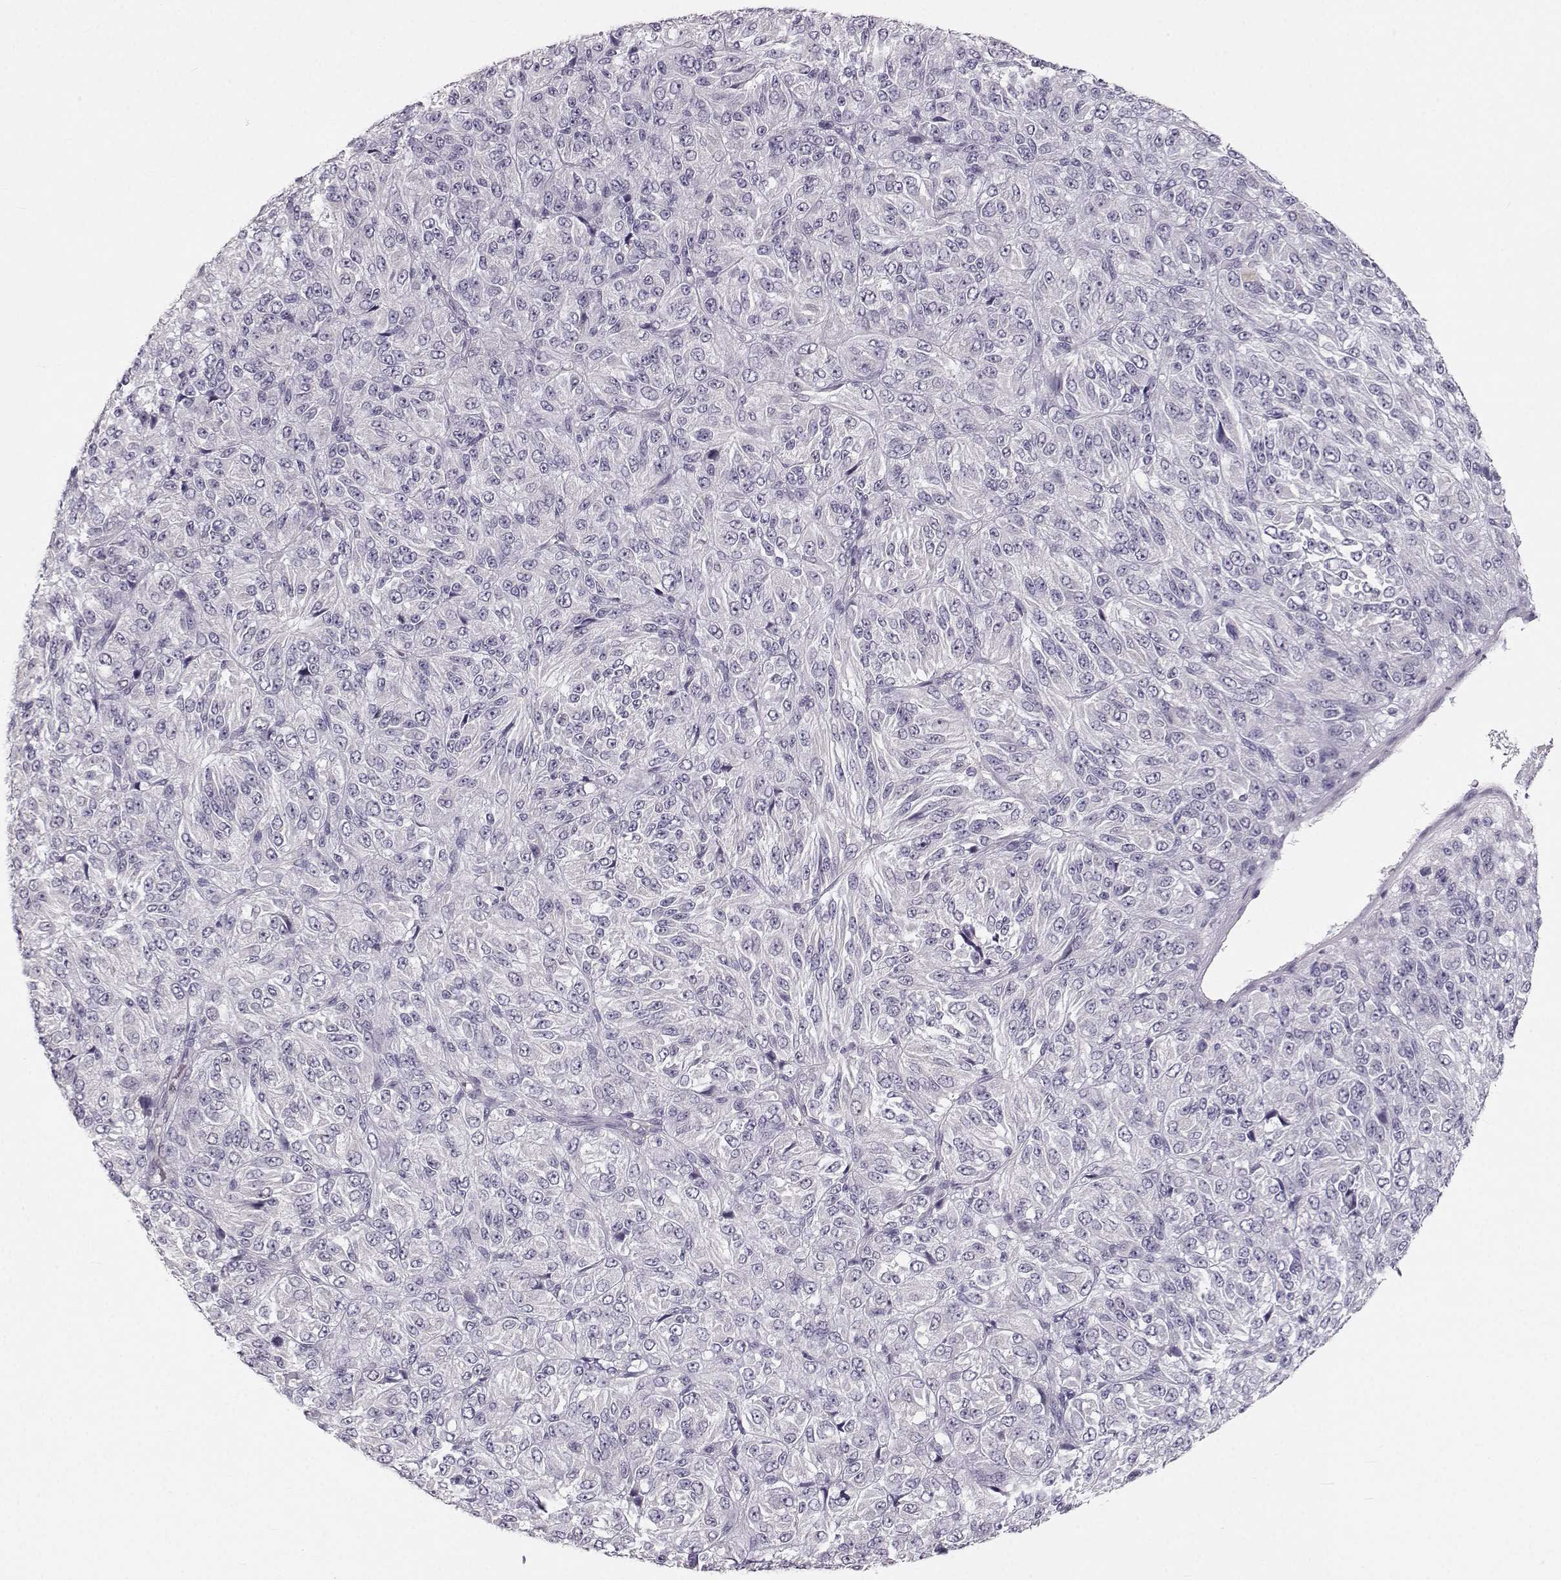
{"staining": {"intensity": "negative", "quantity": "none", "location": "none"}, "tissue": "melanoma", "cell_type": "Tumor cells", "image_type": "cancer", "snomed": [{"axis": "morphology", "description": "Malignant melanoma, Metastatic site"}, {"axis": "topography", "description": "Brain"}], "caption": "DAB immunohistochemical staining of human malignant melanoma (metastatic site) reveals no significant expression in tumor cells.", "gene": "OIP5", "patient": {"sex": "female", "age": 56}}